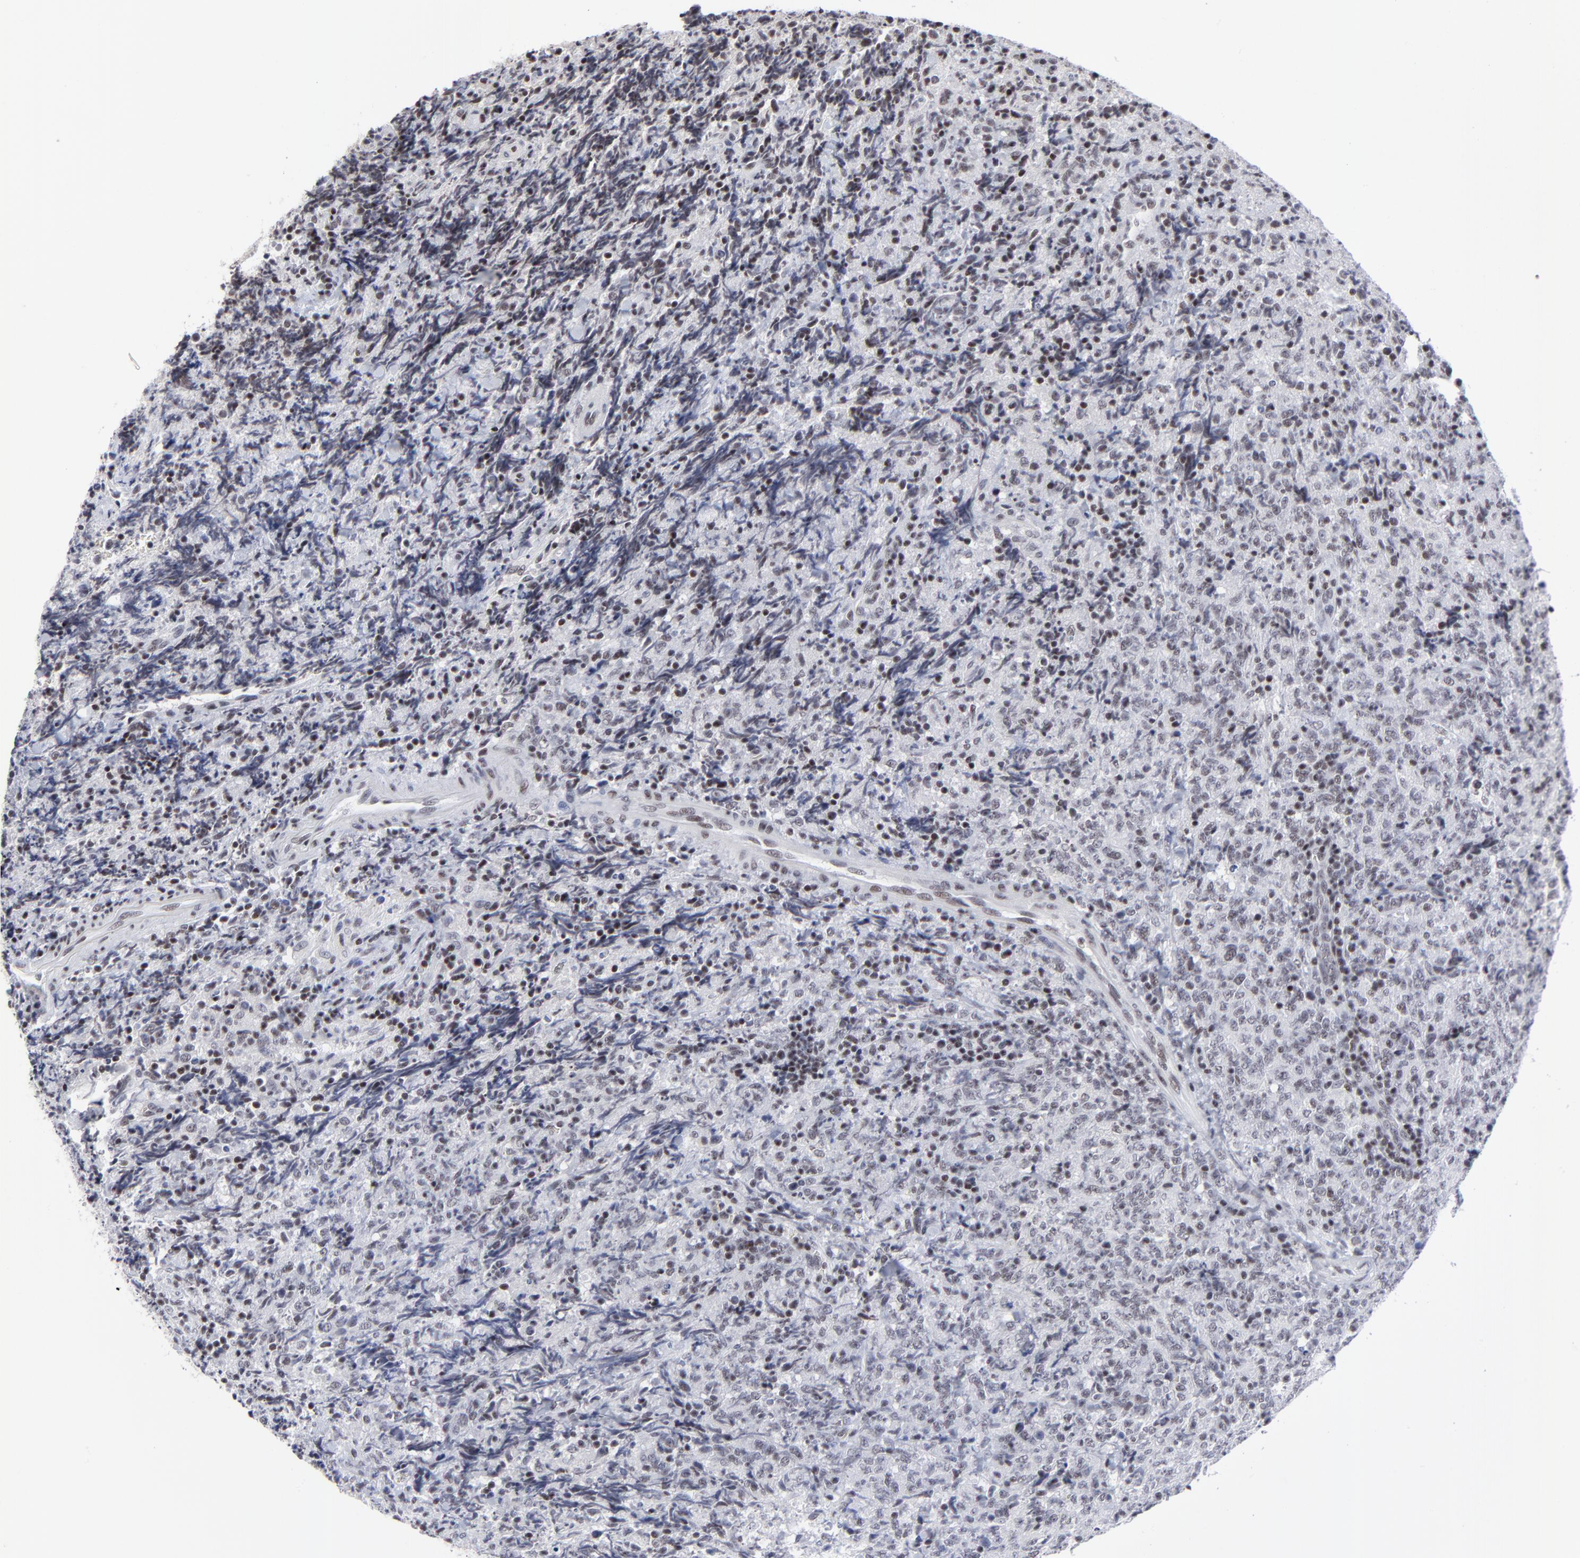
{"staining": {"intensity": "negative", "quantity": "none", "location": "none"}, "tissue": "lymphoma", "cell_type": "Tumor cells", "image_type": "cancer", "snomed": [{"axis": "morphology", "description": "Malignant lymphoma, non-Hodgkin's type, High grade"}, {"axis": "topography", "description": "Tonsil"}], "caption": "Tumor cells show no significant positivity in lymphoma. (Immunohistochemistry, brightfield microscopy, high magnification).", "gene": "SP2", "patient": {"sex": "female", "age": 36}}